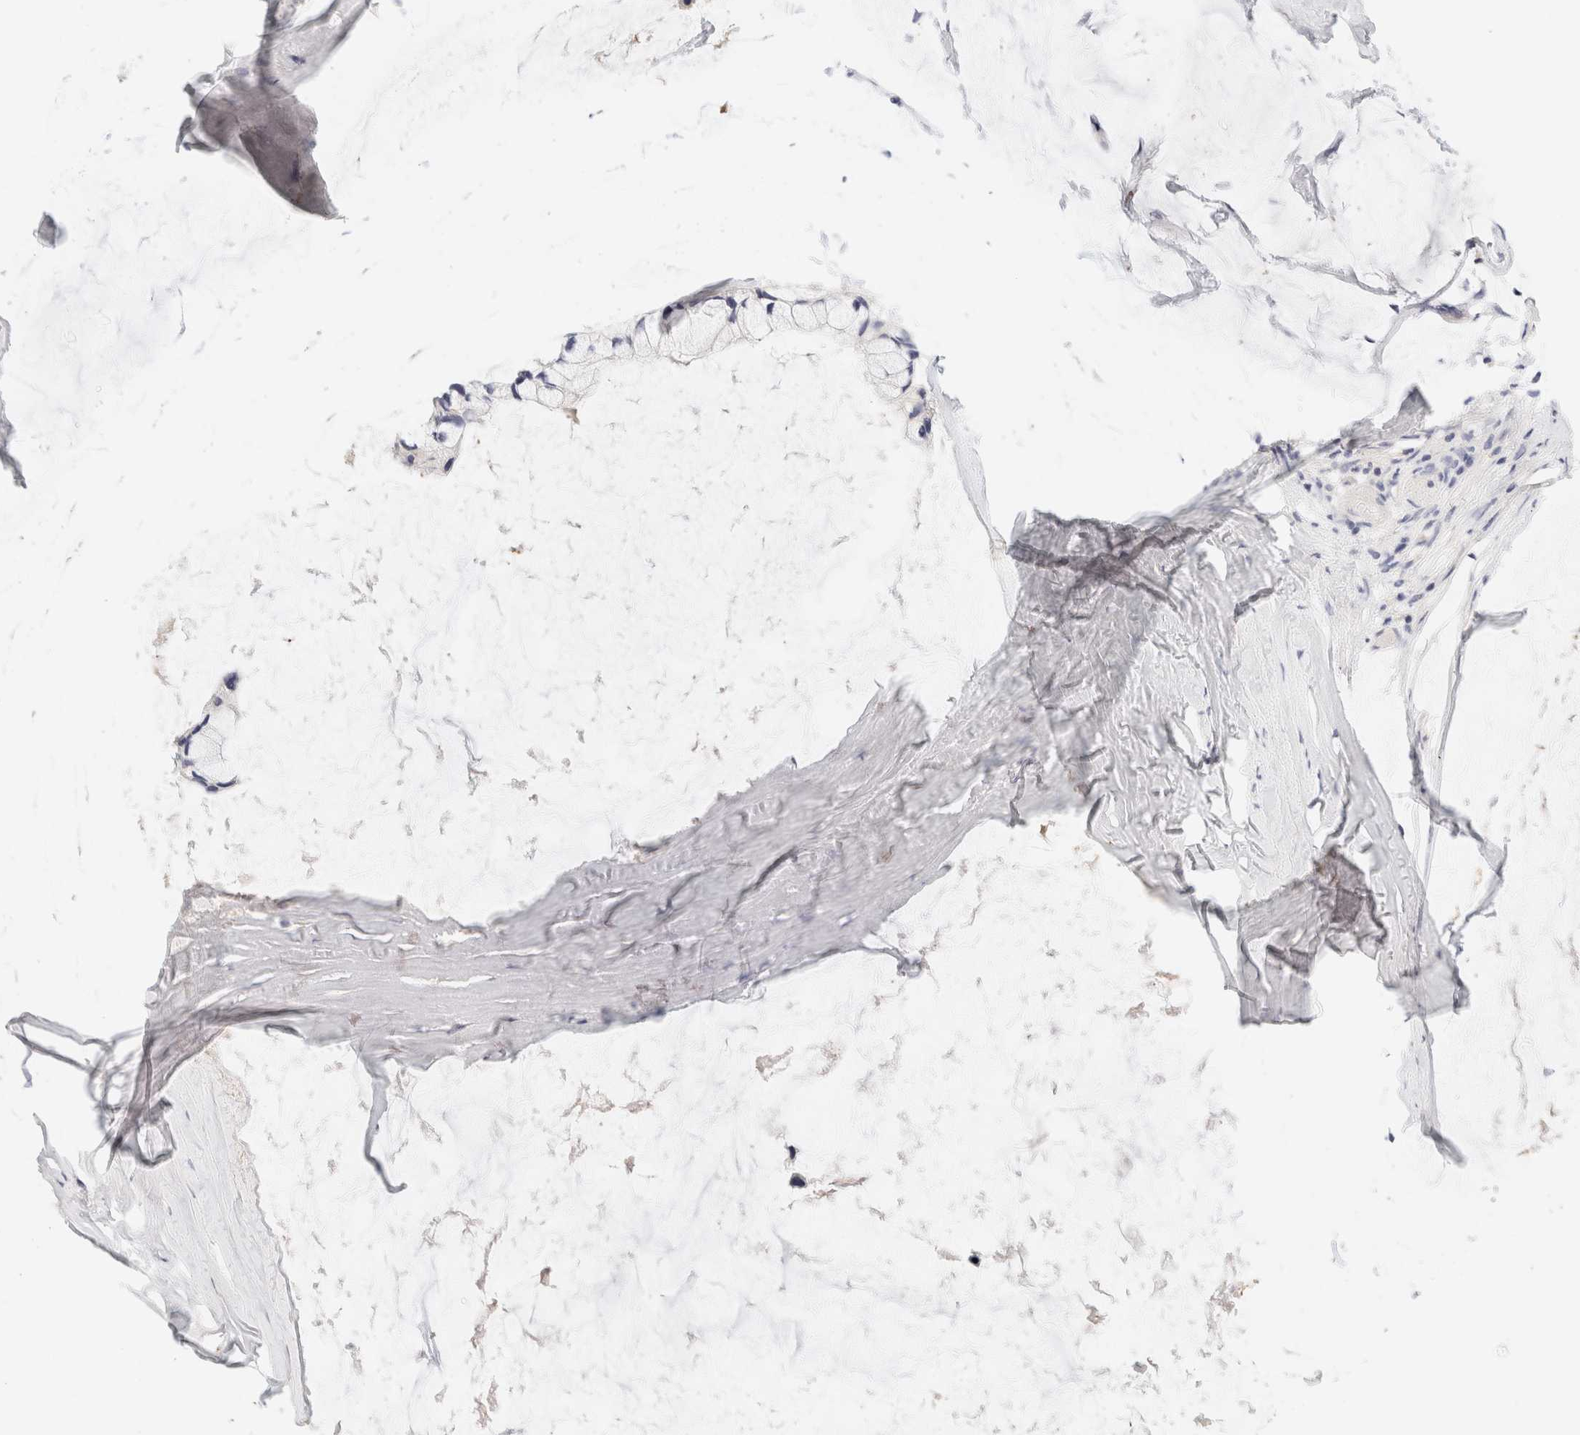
{"staining": {"intensity": "negative", "quantity": "none", "location": "none"}, "tissue": "ovarian cancer", "cell_type": "Tumor cells", "image_type": "cancer", "snomed": [{"axis": "morphology", "description": "Cystadenocarcinoma, mucinous, NOS"}, {"axis": "topography", "description": "Ovary"}], "caption": "An immunohistochemistry (IHC) histopathology image of ovarian cancer (mucinous cystadenocarcinoma) is shown. There is no staining in tumor cells of ovarian cancer (mucinous cystadenocarcinoma).", "gene": "SCGB2A2", "patient": {"sex": "female", "age": 39}}